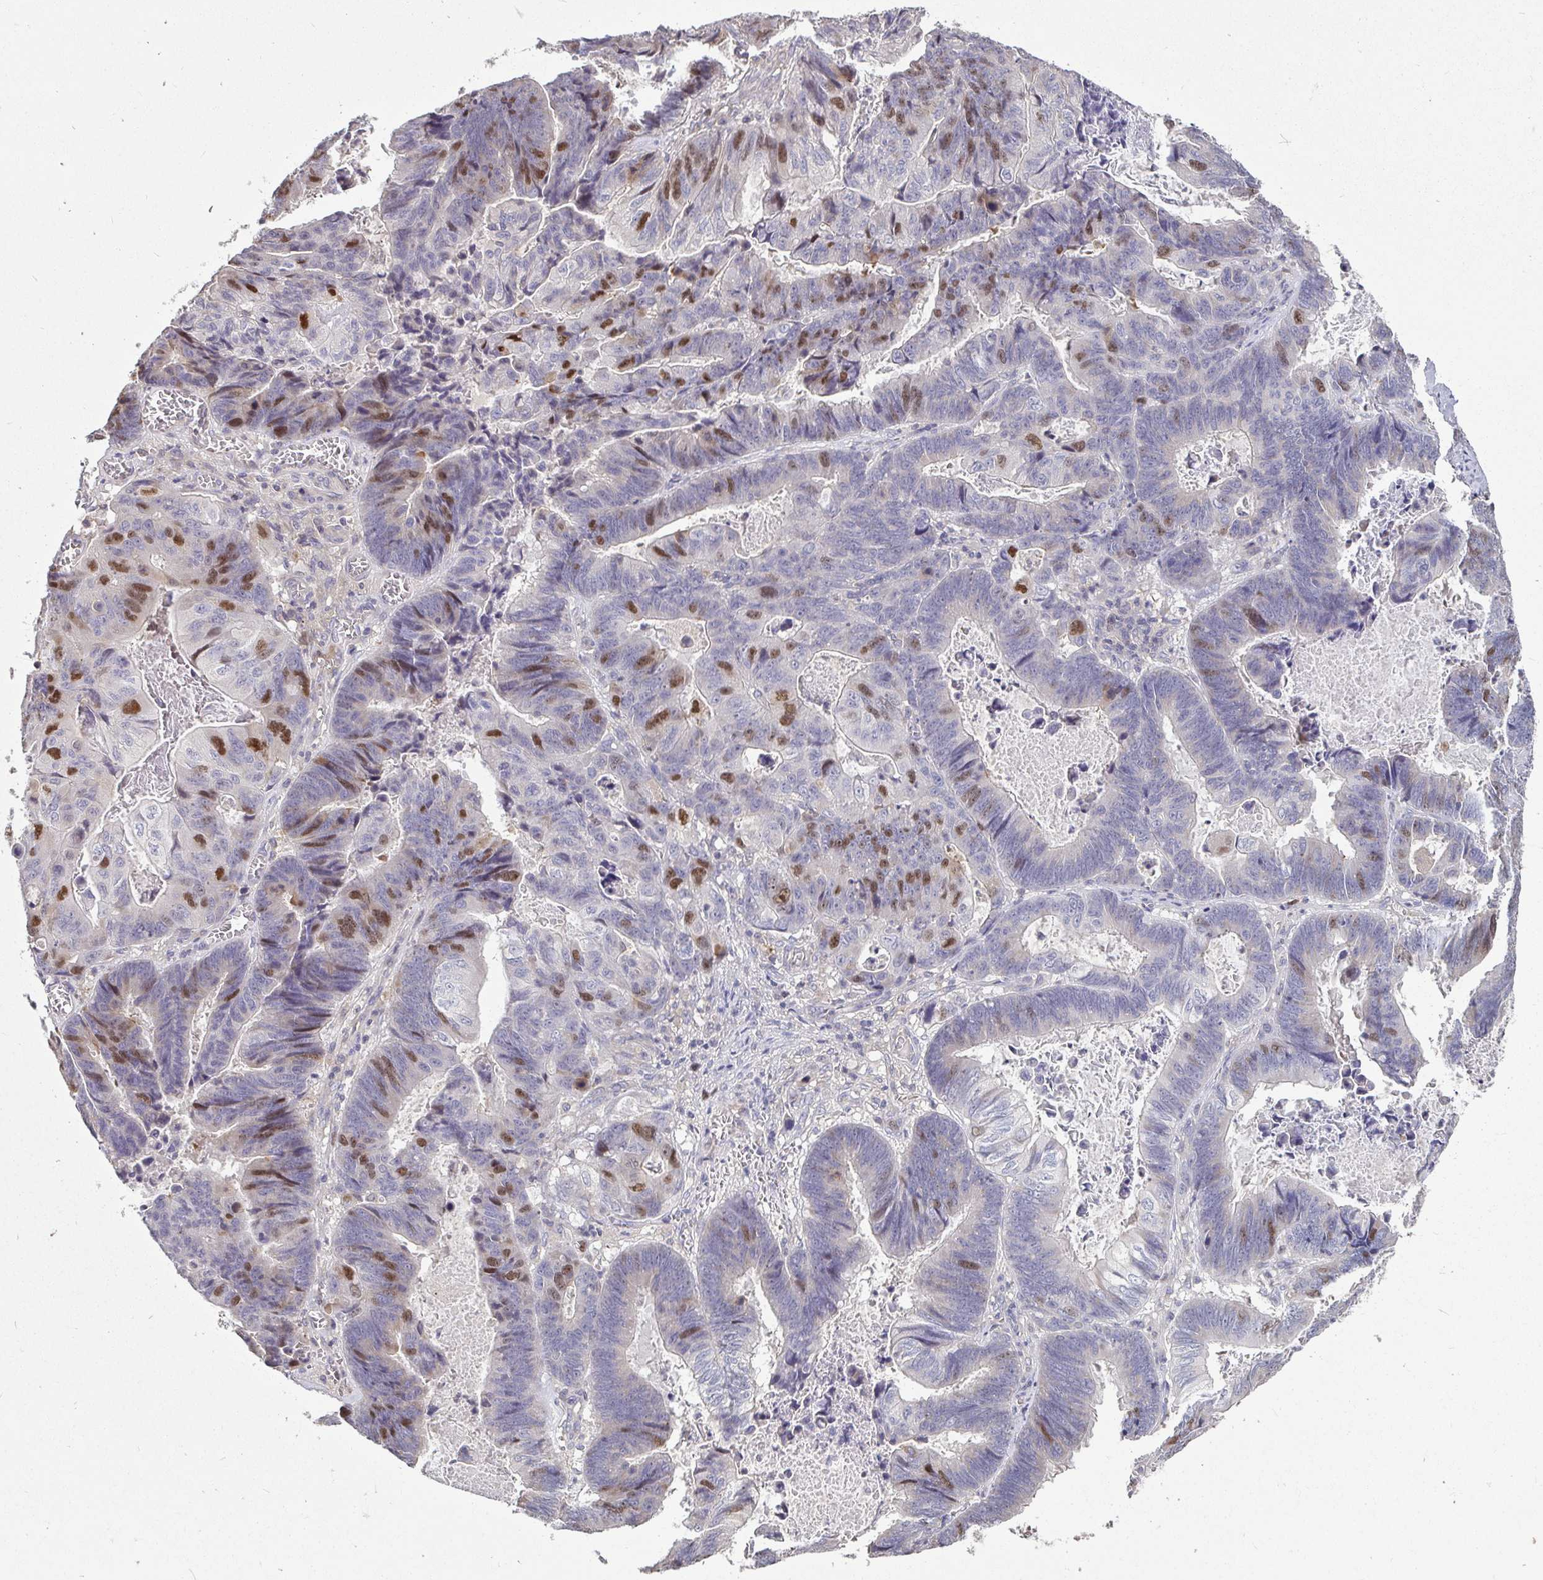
{"staining": {"intensity": "moderate", "quantity": "<25%", "location": "nuclear"}, "tissue": "lung cancer", "cell_type": "Tumor cells", "image_type": "cancer", "snomed": [{"axis": "morphology", "description": "Aneuploidy"}, {"axis": "morphology", "description": "Adenocarcinoma, NOS"}, {"axis": "morphology", "description": "Adenocarcinoma primary or metastatic"}, {"axis": "topography", "description": "Lung"}], "caption": "This photomicrograph shows IHC staining of lung cancer, with low moderate nuclear staining in approximately <25% of tumor cells.", "gene": "ANLN", "patient": {"sex": "female", "age": 75}}